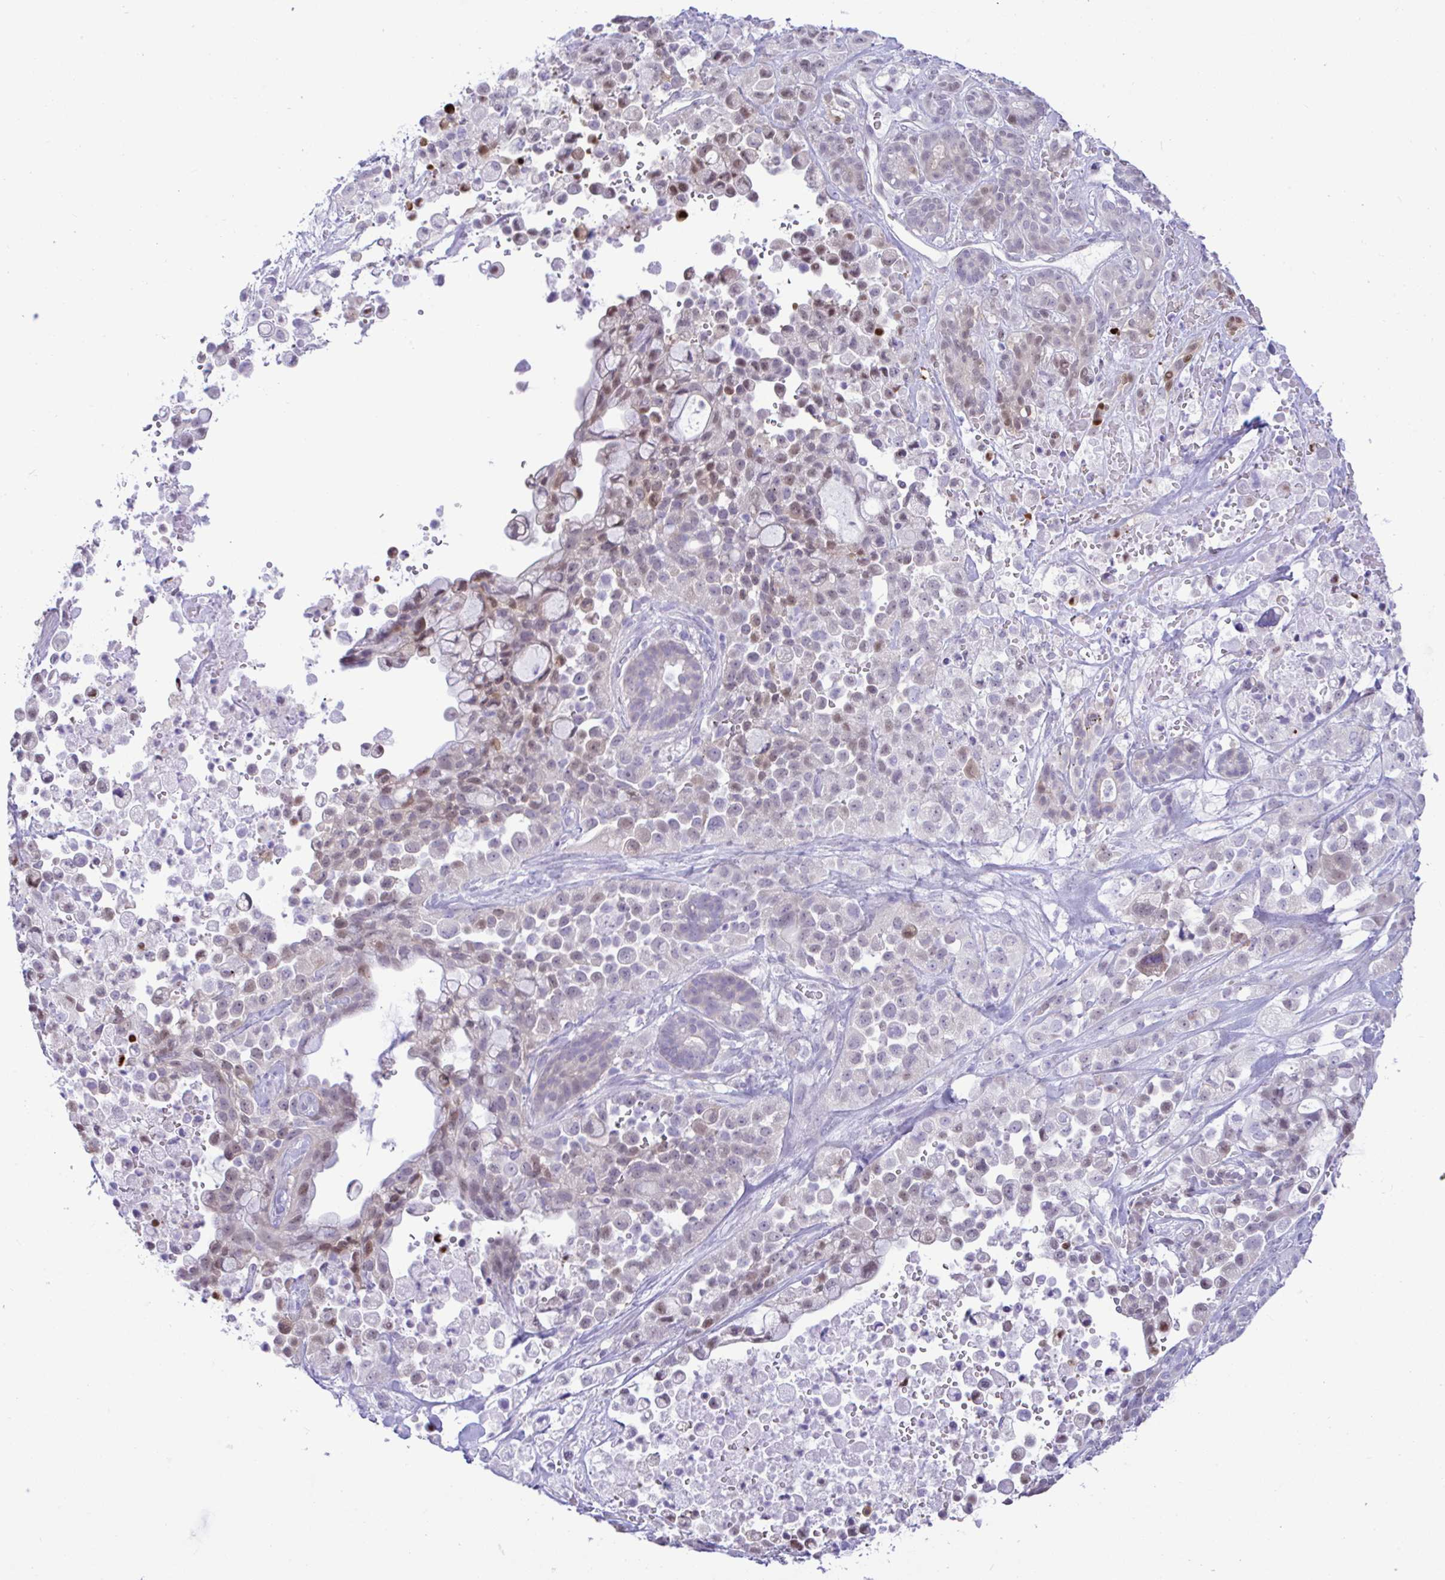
{"staining": {"intensity": "weak", "quantity": "25%-75%", "location": "nuclear"}, "tissue": "pancreatic cancer", "cell_type": "Tumor cells", "image_type": "cancer", "snomed": [{"axis": "morphology", "description": "Adenocarcinoma, NOS"}, {"axis": "topography", "description": "Pancreas"}], "caption": "Human pancreatic adenocarcinoma stained with a brown dye shows weak nuclear positive expression in about 25%-75% of tumor cells.", "gene": "ZNF485", "patient": {"sex": "male", "age": 44}}